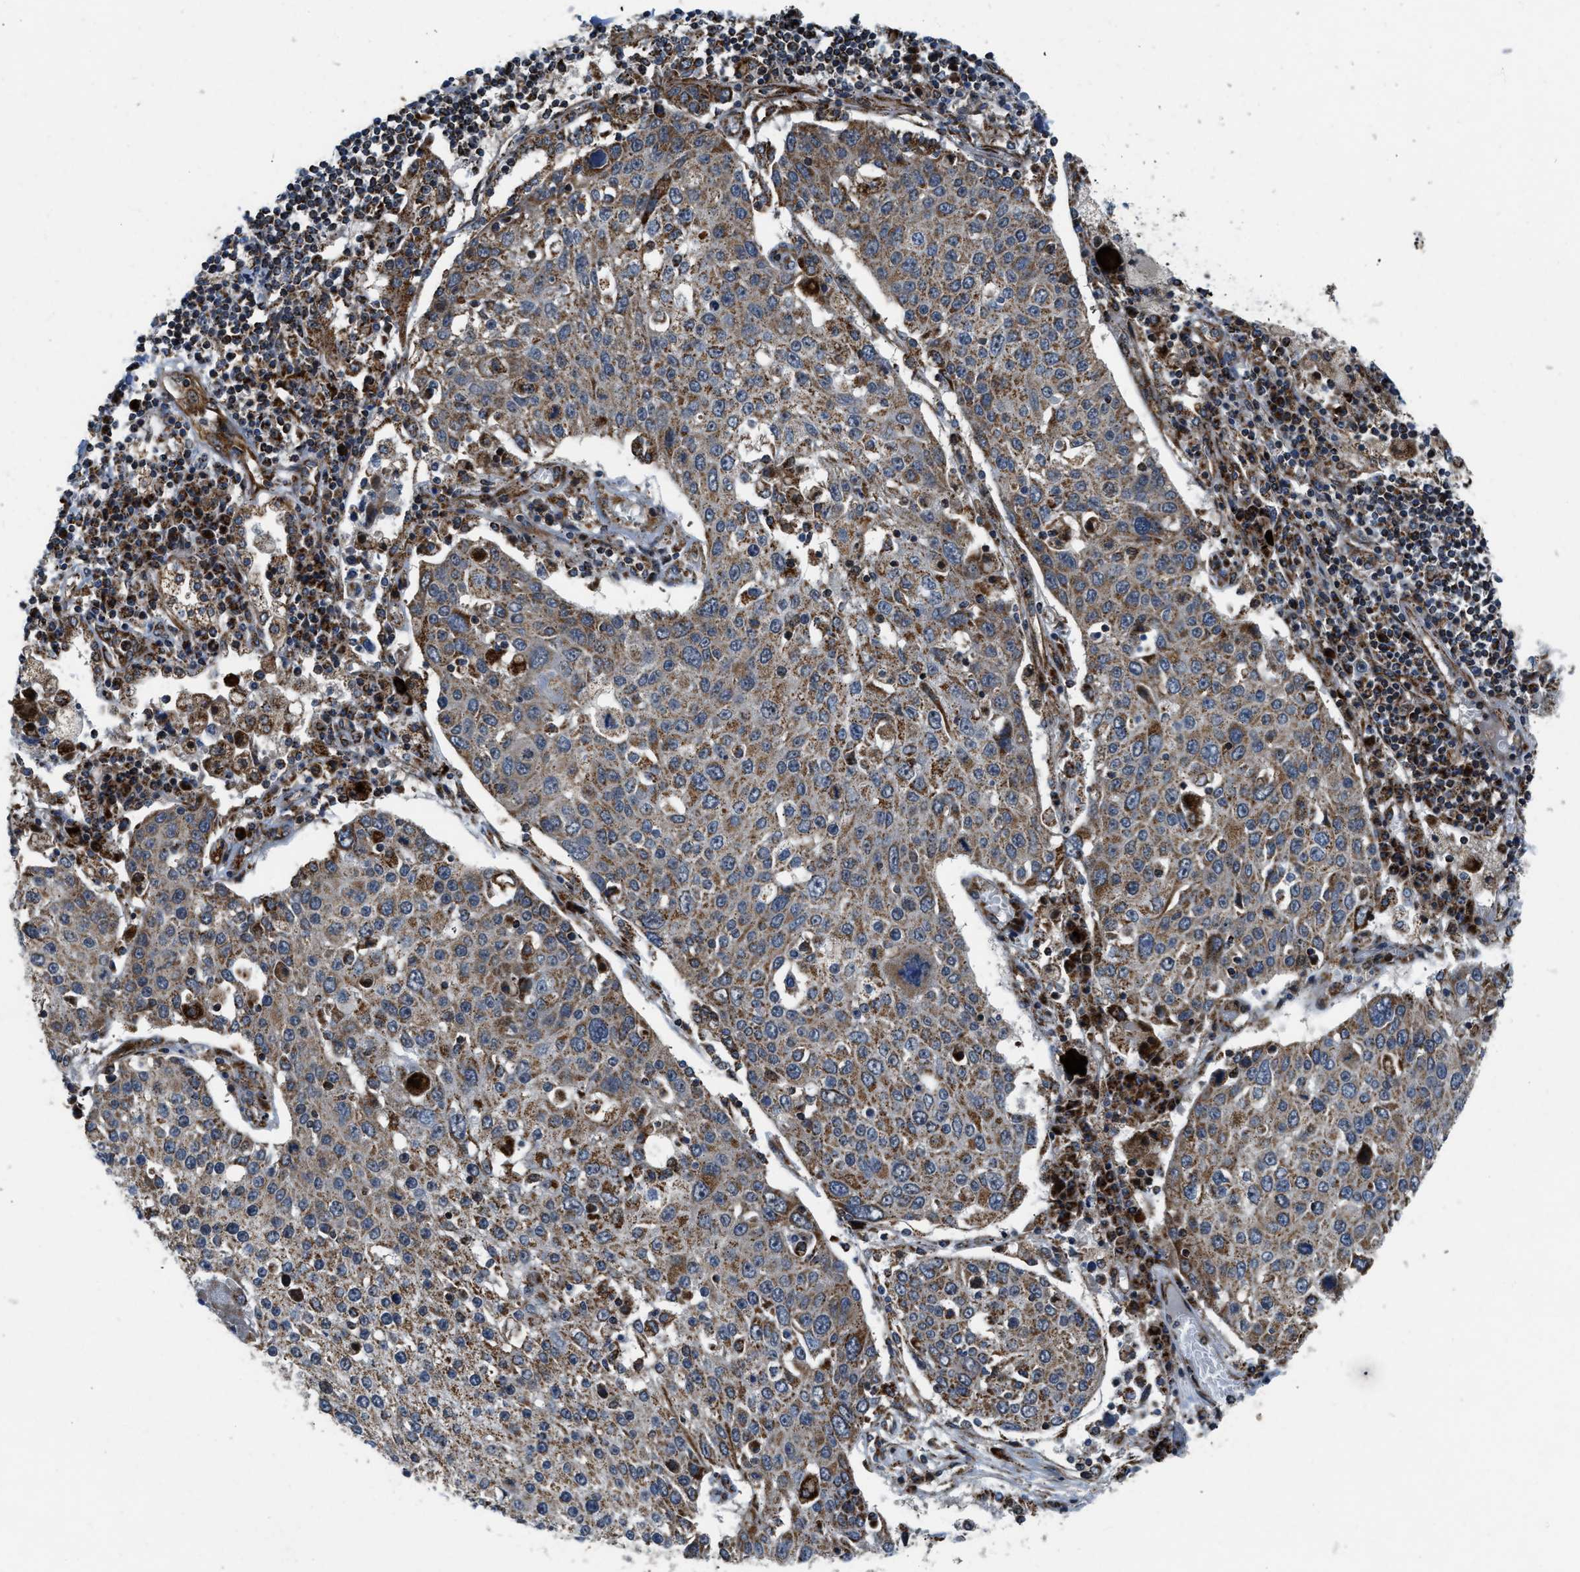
{"staining": {"intensity": "moderate", "quantity": ">75%", "location": "cytoplasmic/membranous"}, "tissue": "lung cancer", "cell_type": "Tumor cells", "image_type": "cancer", "snomed": [{"axis": "morphology", "description": "Squamous cell carcinoma, NOS"}, {"axis": "topography", "description": "Lung"}], "caption": "Immunohistochemical staining of lung cancer (squamous cell carcinoma) displays medium levels of moderate cytoplasmic/membranous protein expression in about >75% of tumor cells.", "gene": "GSDME", "patient": {"sex": "male", "age": 65}}